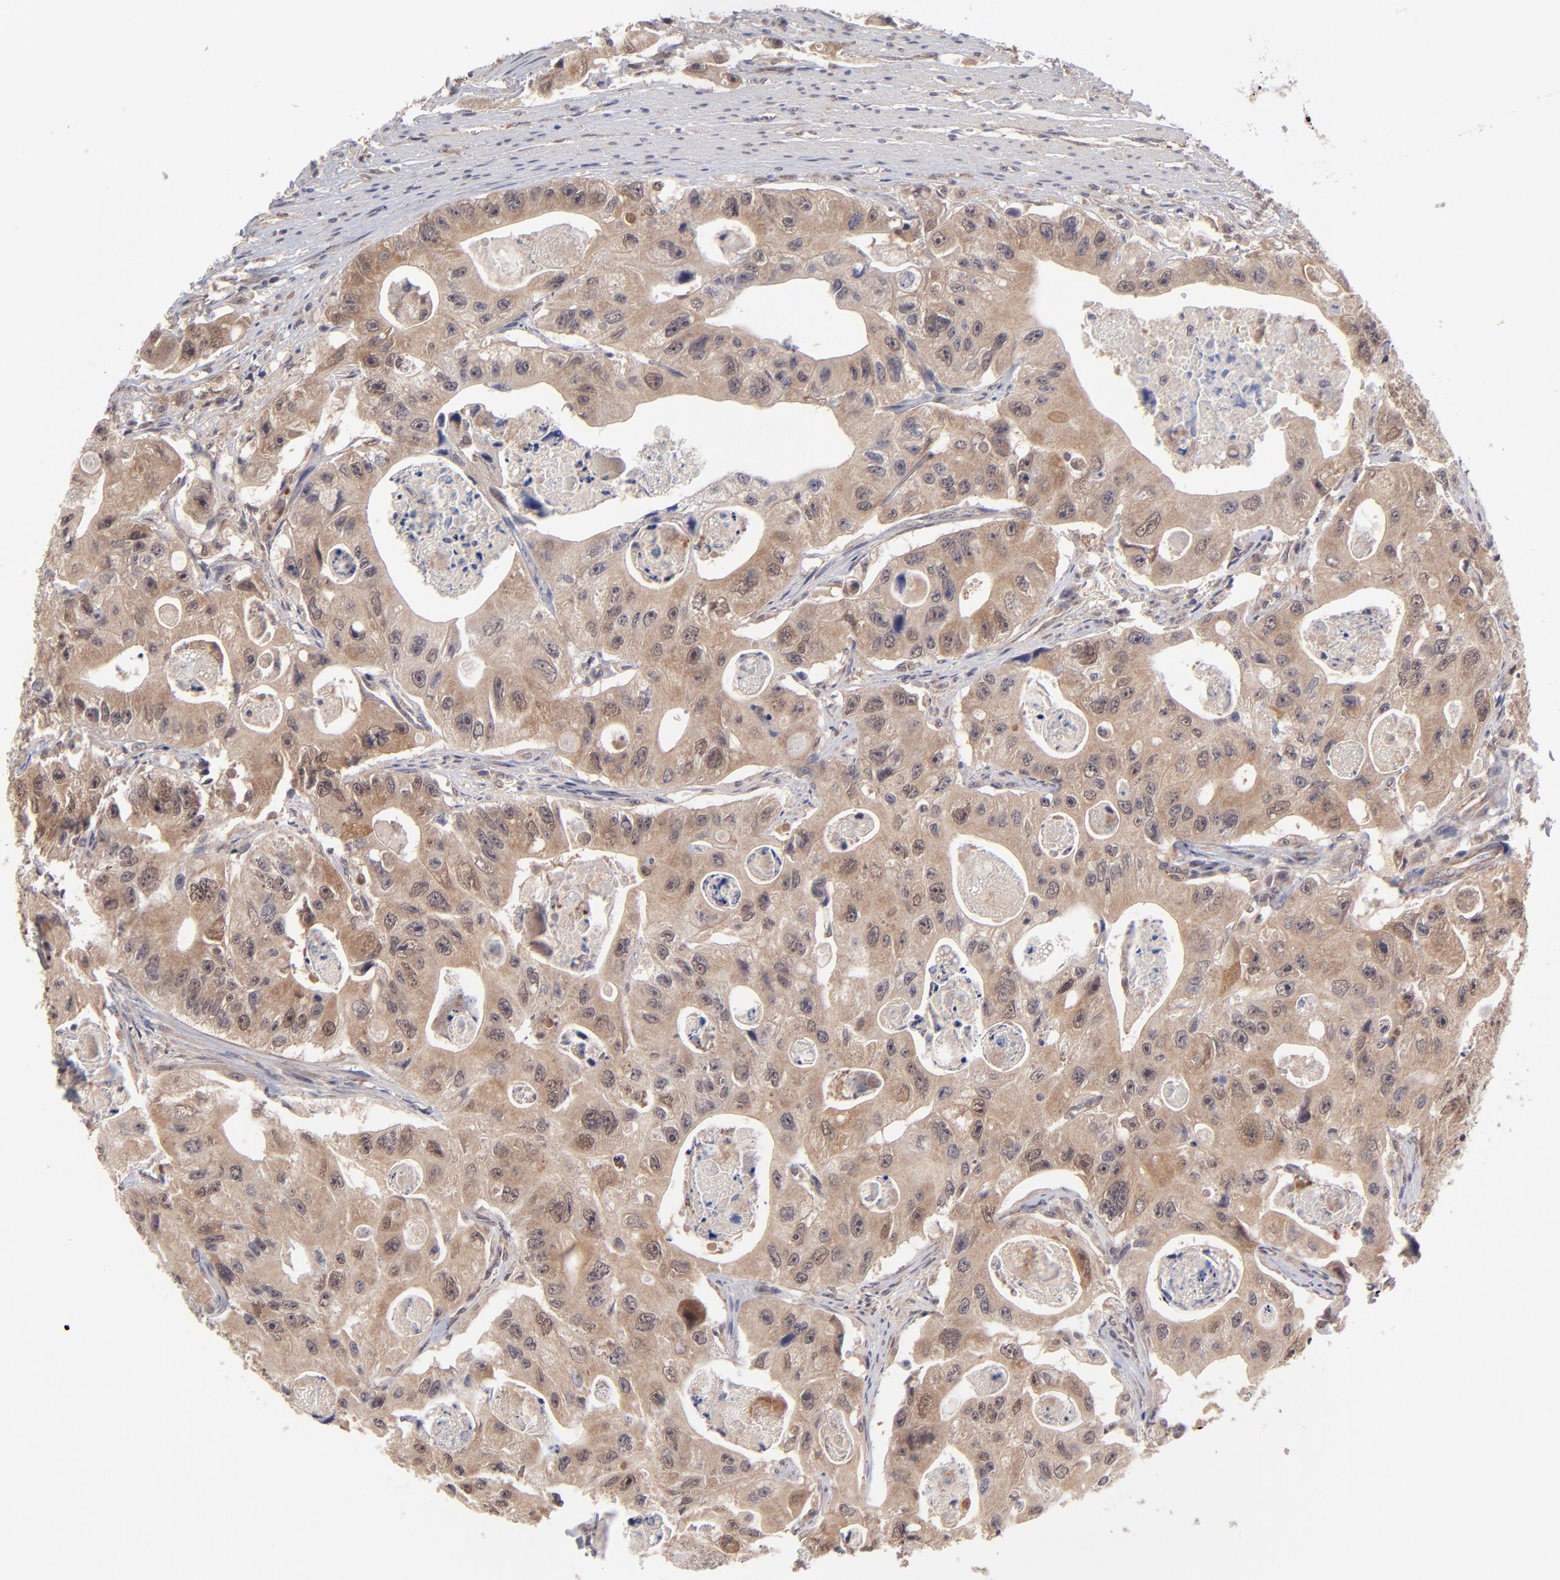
{"staining": {"intensity": "moderate", "quantity": ">75%", "location": "cytoplasmic/membranous"}, "tissue": "colorectal cancer", "cell_type": "Tumor cells", "image_type": "cancer", "snomed": [{"axis": "morphology", "description": "Adenocarcinoma, NOS"}, {"axis": "topography", "description": "Colon"}], "caption": "Approximately >75% of tumor cells in human adenocarcinoma (colorectal) show moderate cytoplasmic/membranous protein staining as visualized by brown immunohistochemical staining.", "gene": "UBE2H", "patient": {"sex": "female", "age": 46}}